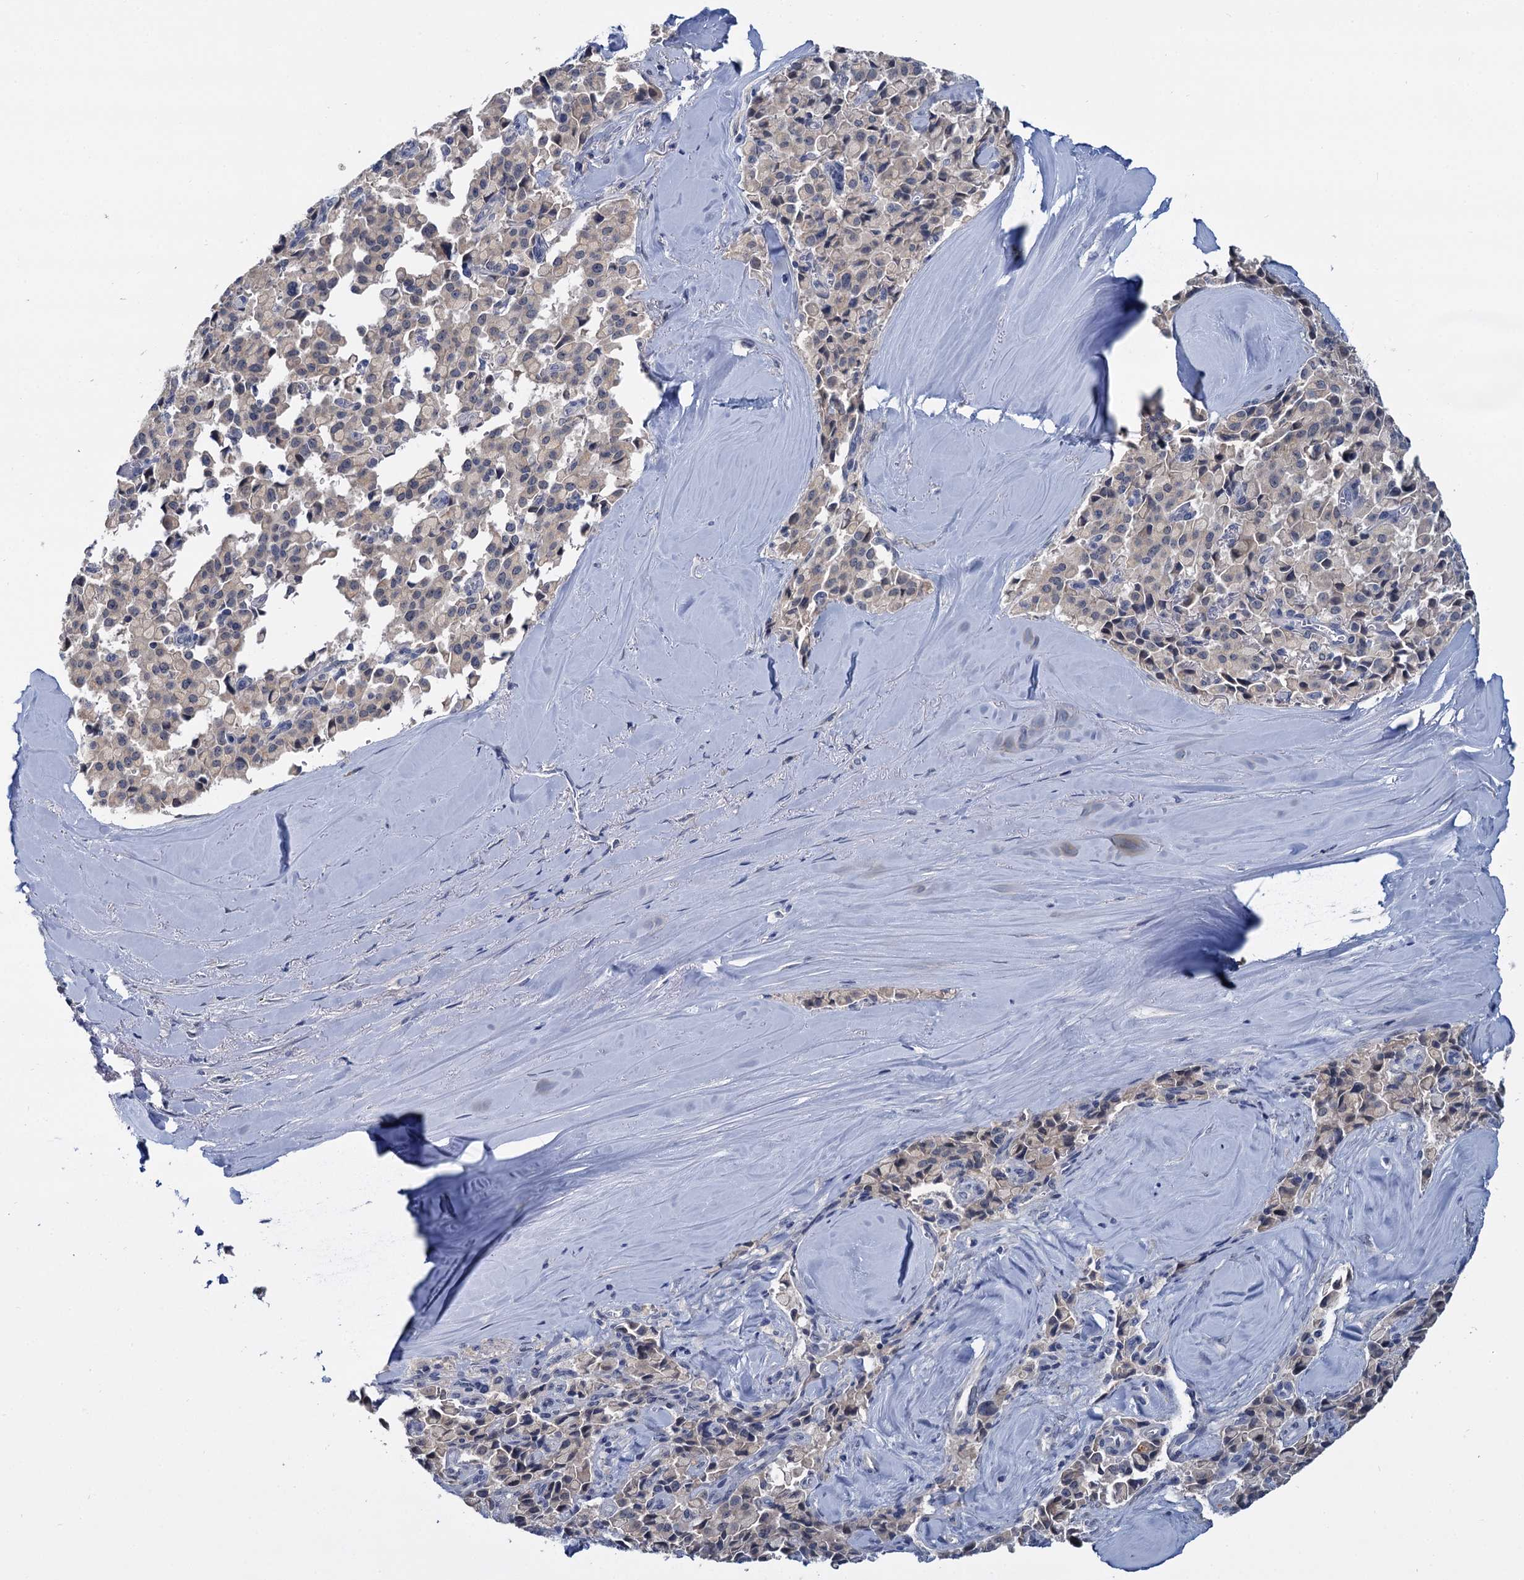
{"staining": {"intensity": "negative", "quantity": "none", "location": "none"}, "tissue": "pancreatic cancer", "cell_type": "Tumor cells", "image_type": "cancer", "snomed": [{"axis": "morphology", "description": "Adenocarcinoma, NOS"}, {"axis": "topography", "description": "Pancreas"}], "caption": "The micrograph shows no staining of tumor cells in adenocarcinoma (pancreatic).", "gene": "ANKRD42", "patient": {"sex": "male", "age": 65}}